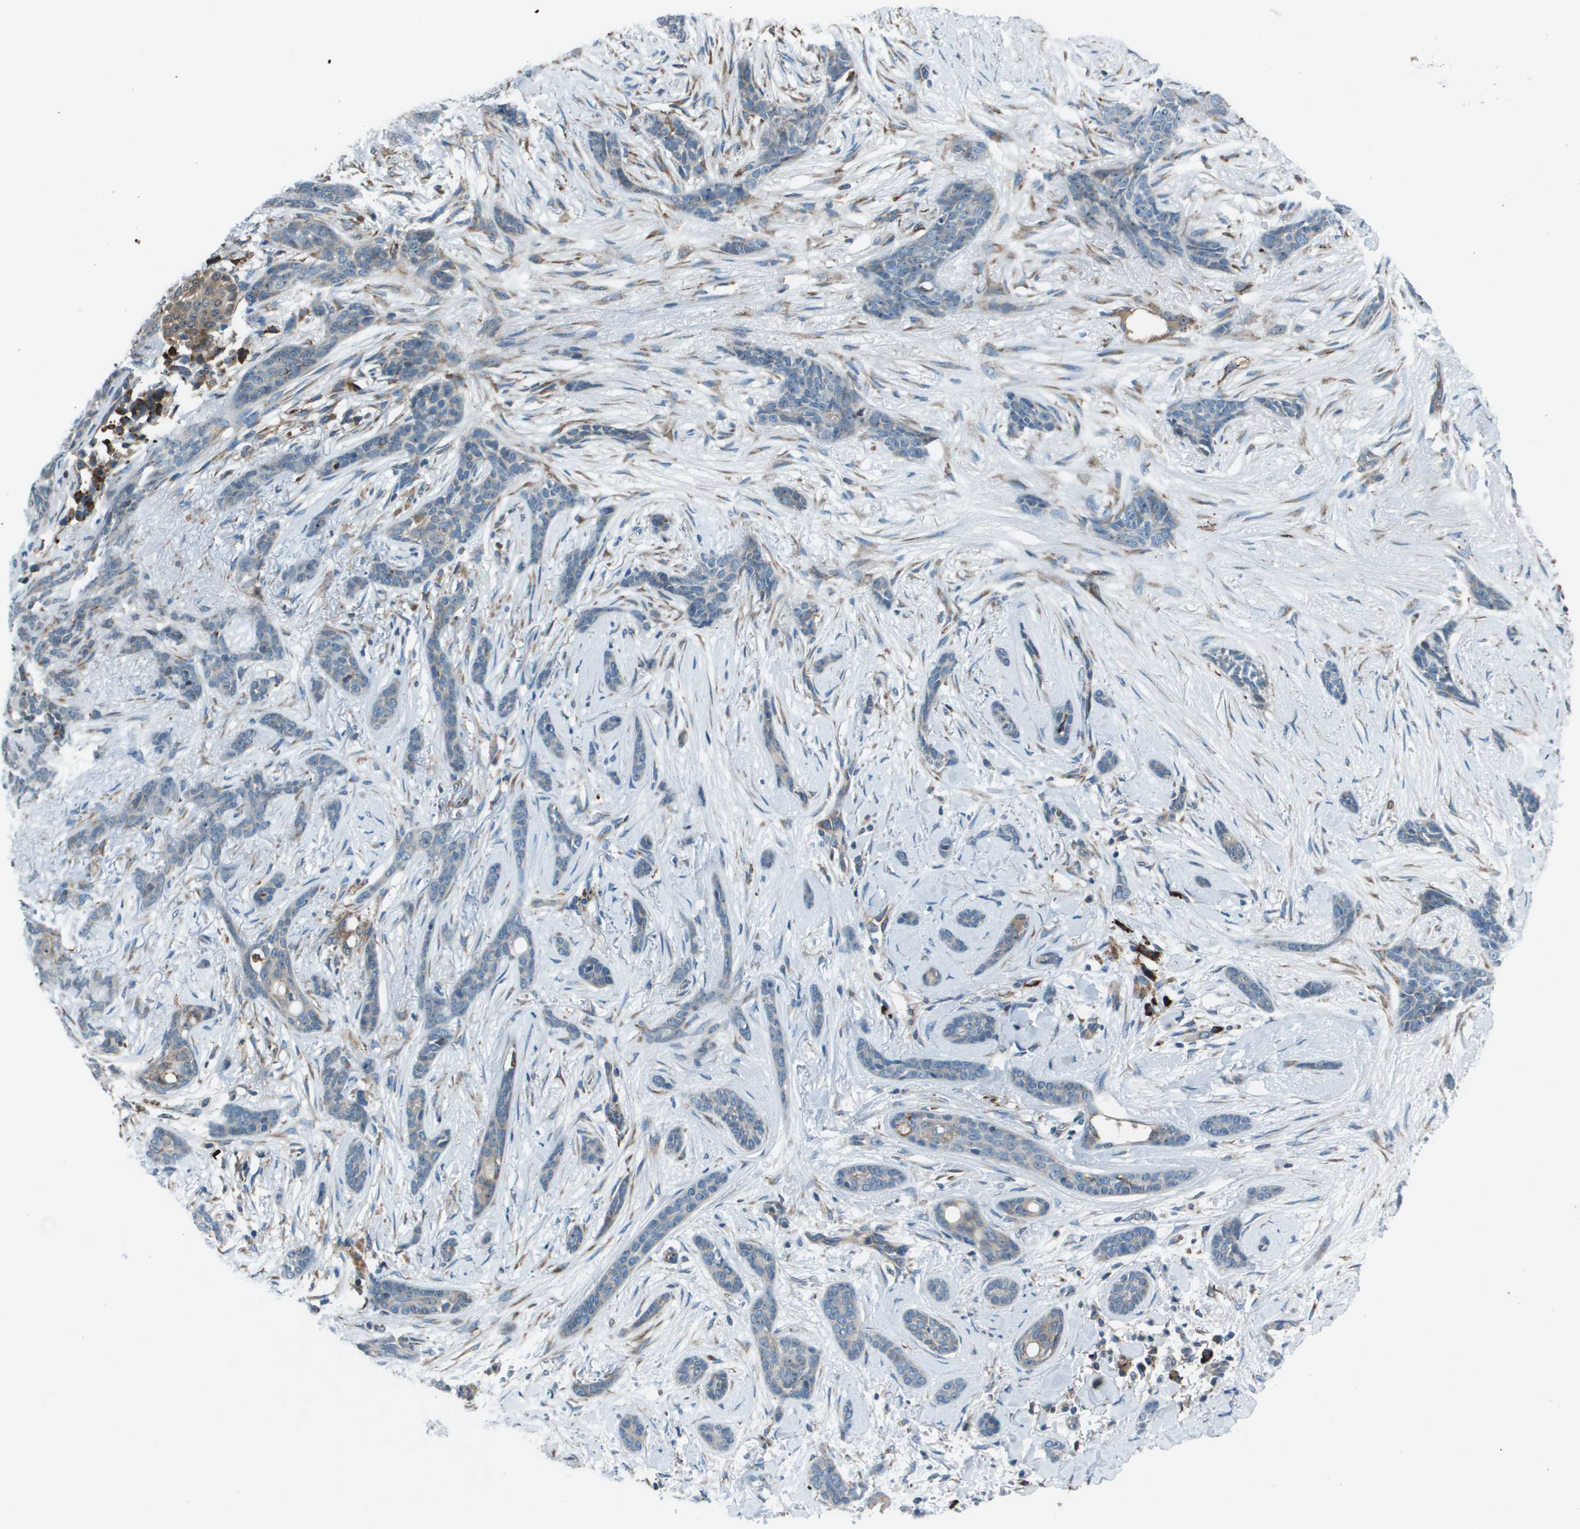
{"staining": {"intensity": "weak", "quantity": "<25%", "location": "cytoplasmic/membranous,nuclear"}, "tissue": "skin cancer", "cell_type": "Tumor cells", "image_type": "cancer", "snomed": [{"axis": "morphology", "description": "Basal cell carcinoma"}, {"axis": "morphology", "description": "Adnexal tumor, benign"}, {"axis": "topography", "description": "Skin"}], "caption": "DAB (3,3'-diaminobenzidine) immunohistochemical staining of skin cancer (benign adnexal tumor) shows no significant positivity in tumor cells.", "gene": "UTS2", "patient": {"sex": "female", "age": 42}}